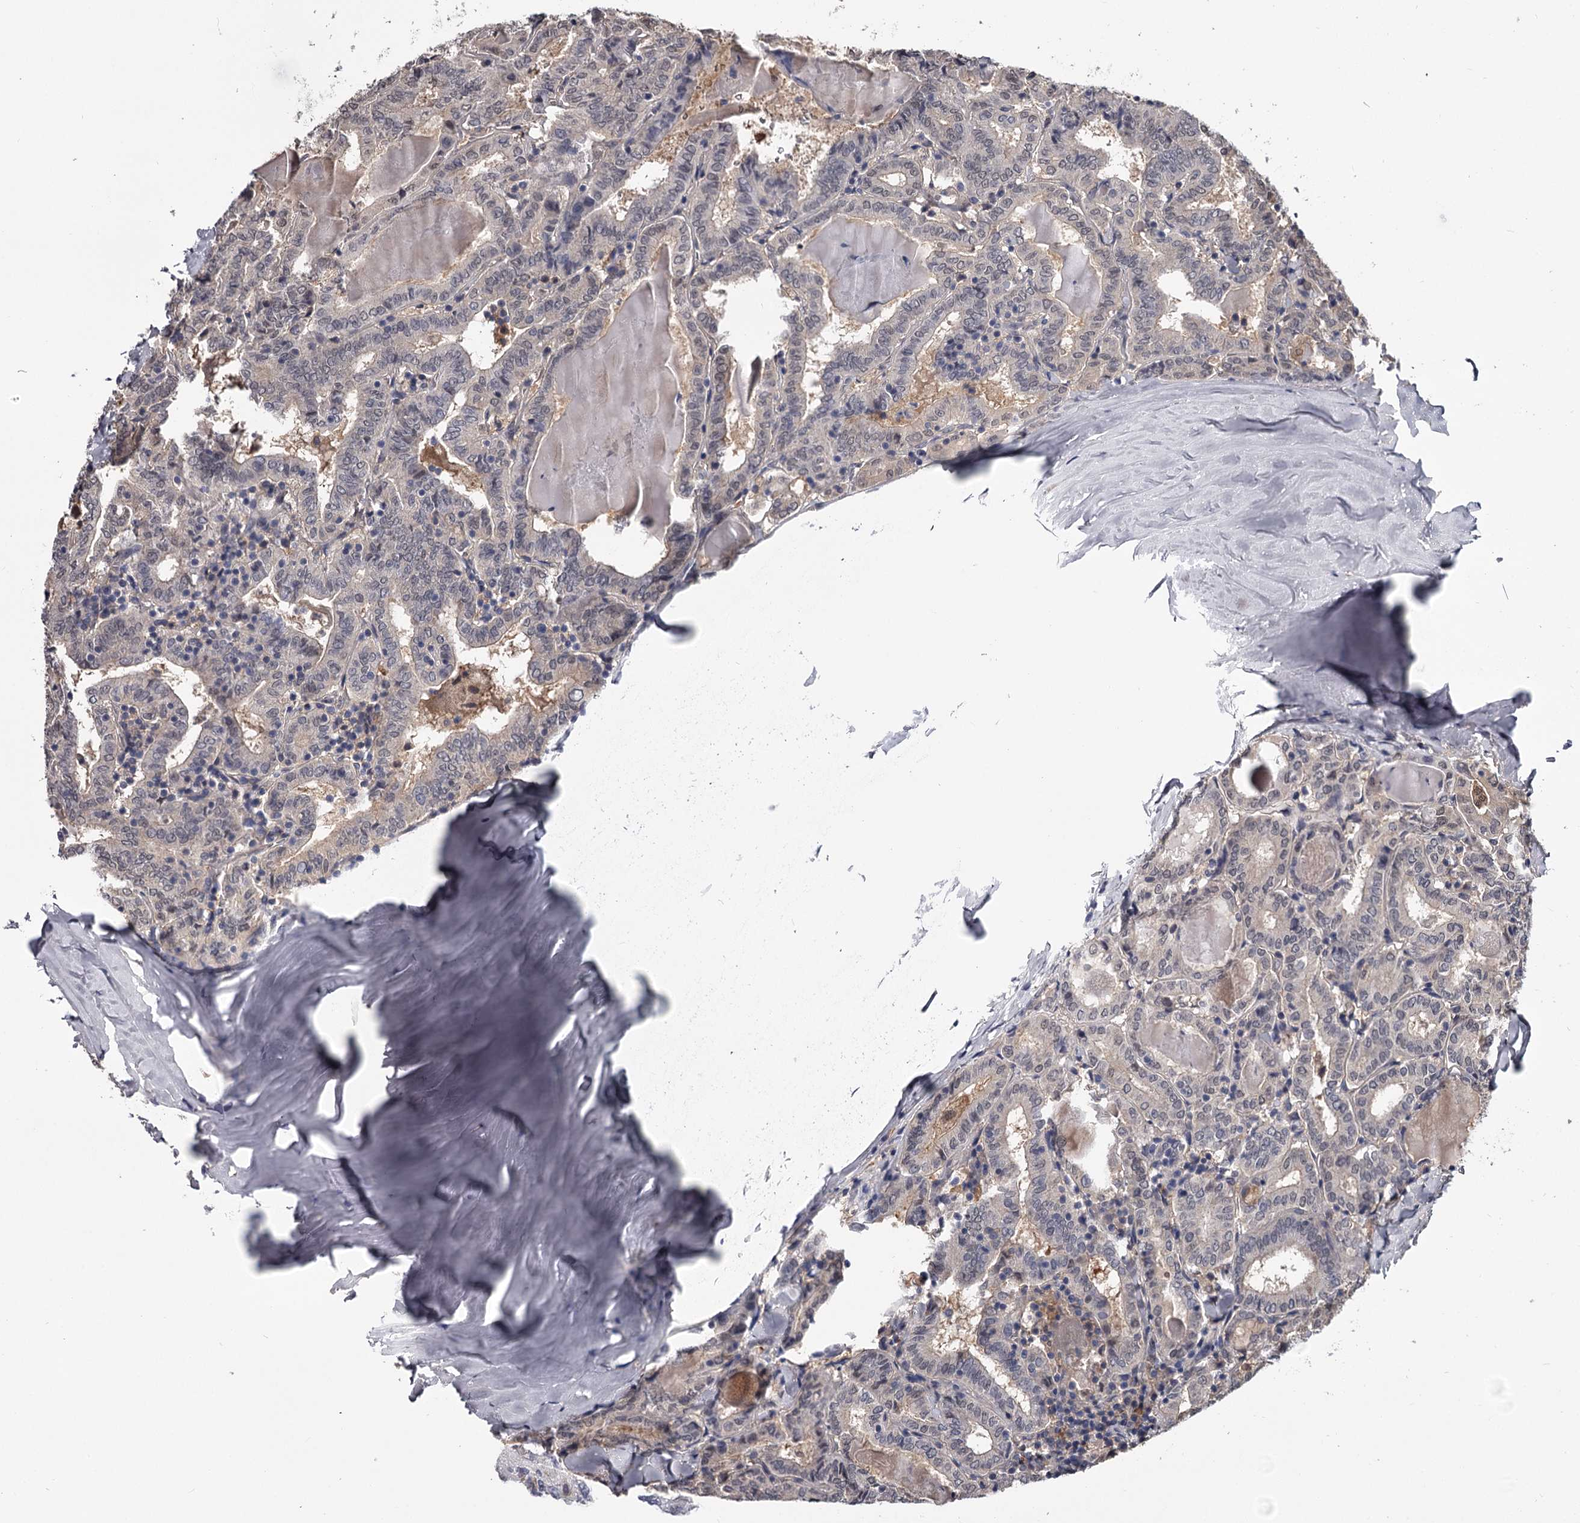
{"staining": {"intensity": "weak", "quantity": "<25%", "location": "nuclear"}, "tissue": "thyroid cancer", "cell_type": "Tumor cells", "image_type": "cancer", "snomed": [{"axis": "morphology", "description": "Papillary adenocarcinoma, NOS"}, {"axis": "topography", "description": "Thyroid gland"}], "caption": "Thyroid cancer (papillary adenocarcinoma) stained for a protein using IHC displays no staining tumor cells.", "gene": "GSTO1", "patient": {"sex": "female", "age": 72}}